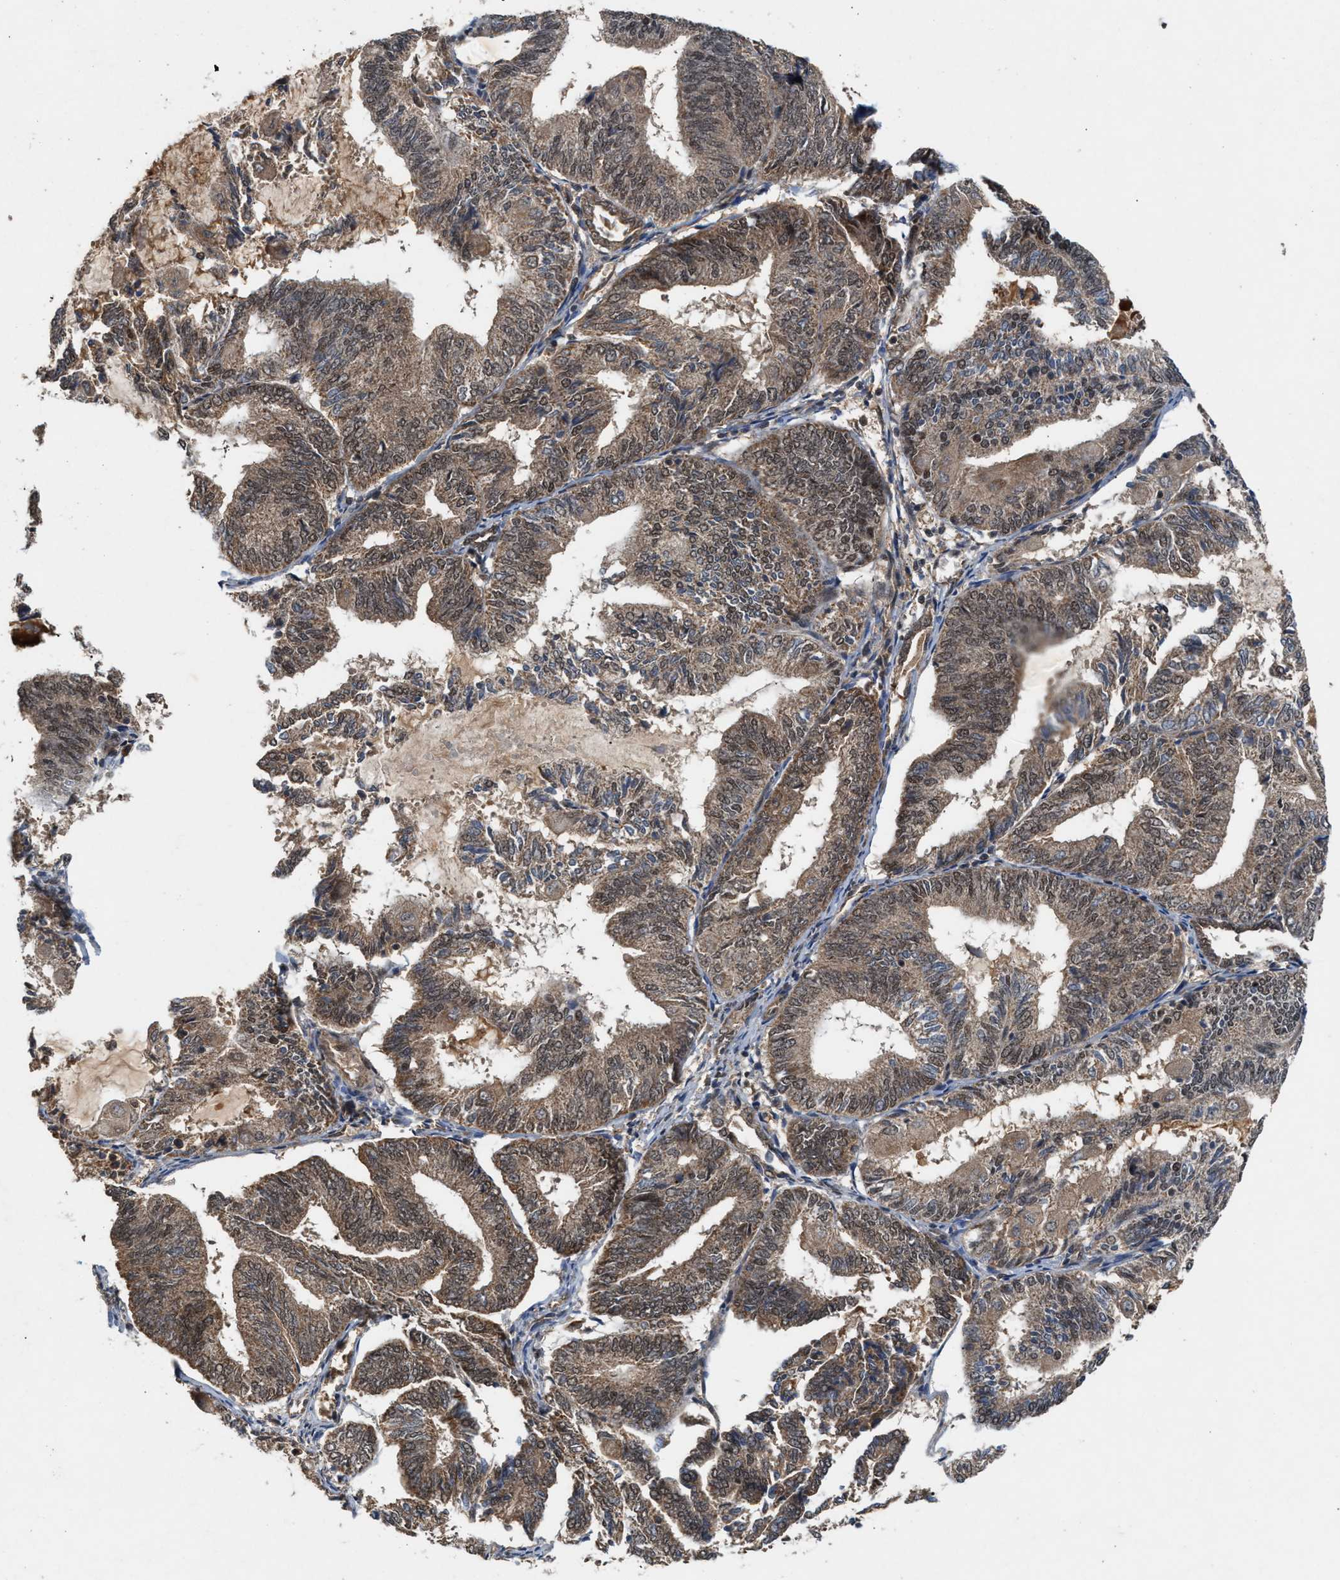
{"staining": {"intensity": "weak", "quantity": ">75%", "location": "cytoplasmic/membranous,nuclear"}, "tissue": "endometrial cancer", "cell_type": "Tumor cells", "image_type": "cancer", "snomed": [{"axis": "morphology", "description": "Adenocarcinoma, NOS"}, {"axis": "topography", "description": "Endometrium"}], "caption": "Immunohistochemistry (IHC) histopathology image of human endometrial cancer (adenocarcinoma) stained for a protein (brown), which demonstrates low levels of weak cytoplasmic/membranous and nuclear staining in approximately >75% of tumor cells.", "gene": "RUSC2", "patient": {"sex": "female", "age": 81}}